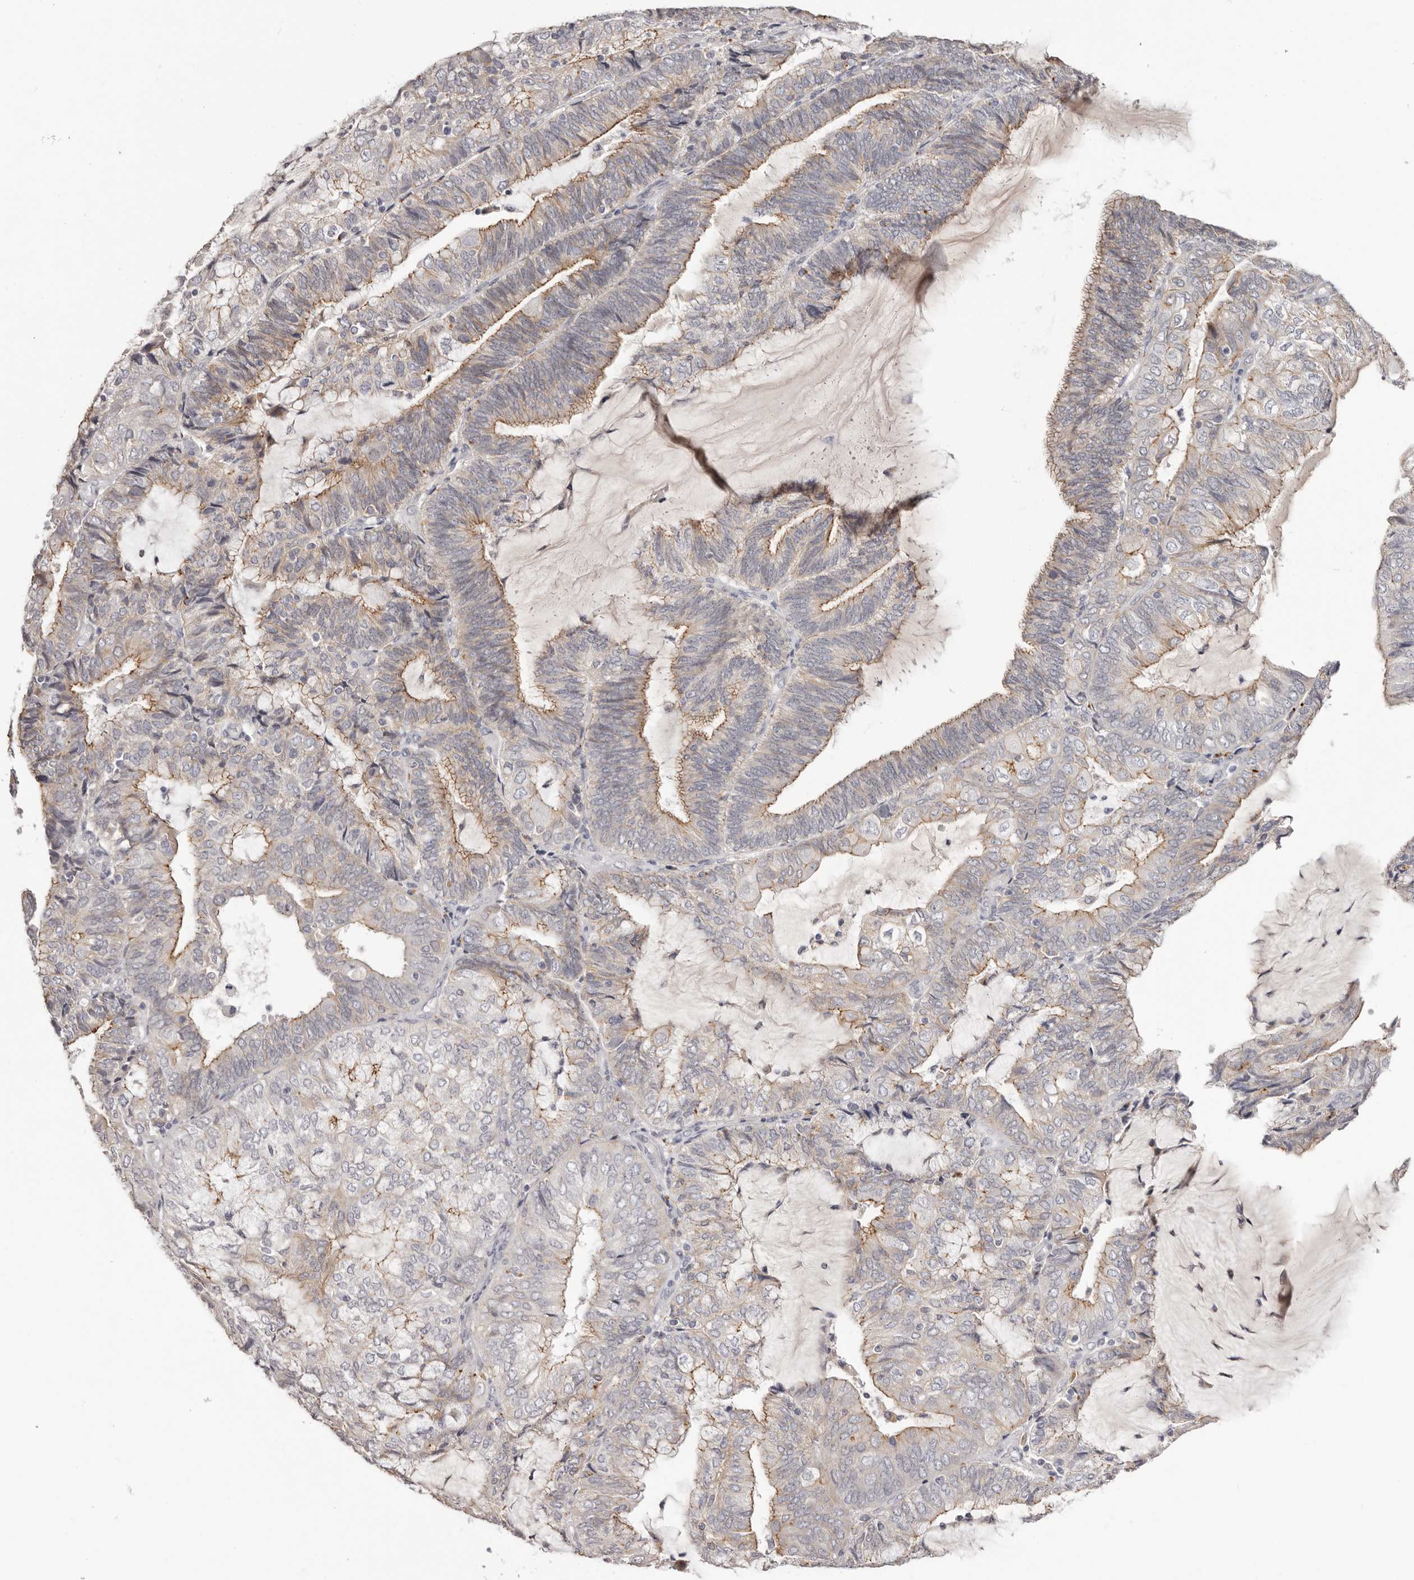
{"staining": {"intensity": "weak", "quantity": "25%-75%", "location": "cytoplasmic/membranous"}, "tissue": "endometrial cancer", "cell_type": "Tumor cells", "image_type": "cancer", "snomed": [{"axis": "morphology", "description": "Adenocarcinoma, NOS"}, {"axis": "topography", "description": "Endometrium"}], "caption": "High-power microscopy captured an IHC image of endometrial adenocarcinoma, revealing weak cytoplasmic/membranous positivity in approximately 25%-75% of tumor cells.", "gene": "PCDHB6", "patient": {"sex": "female", "age": 81}}